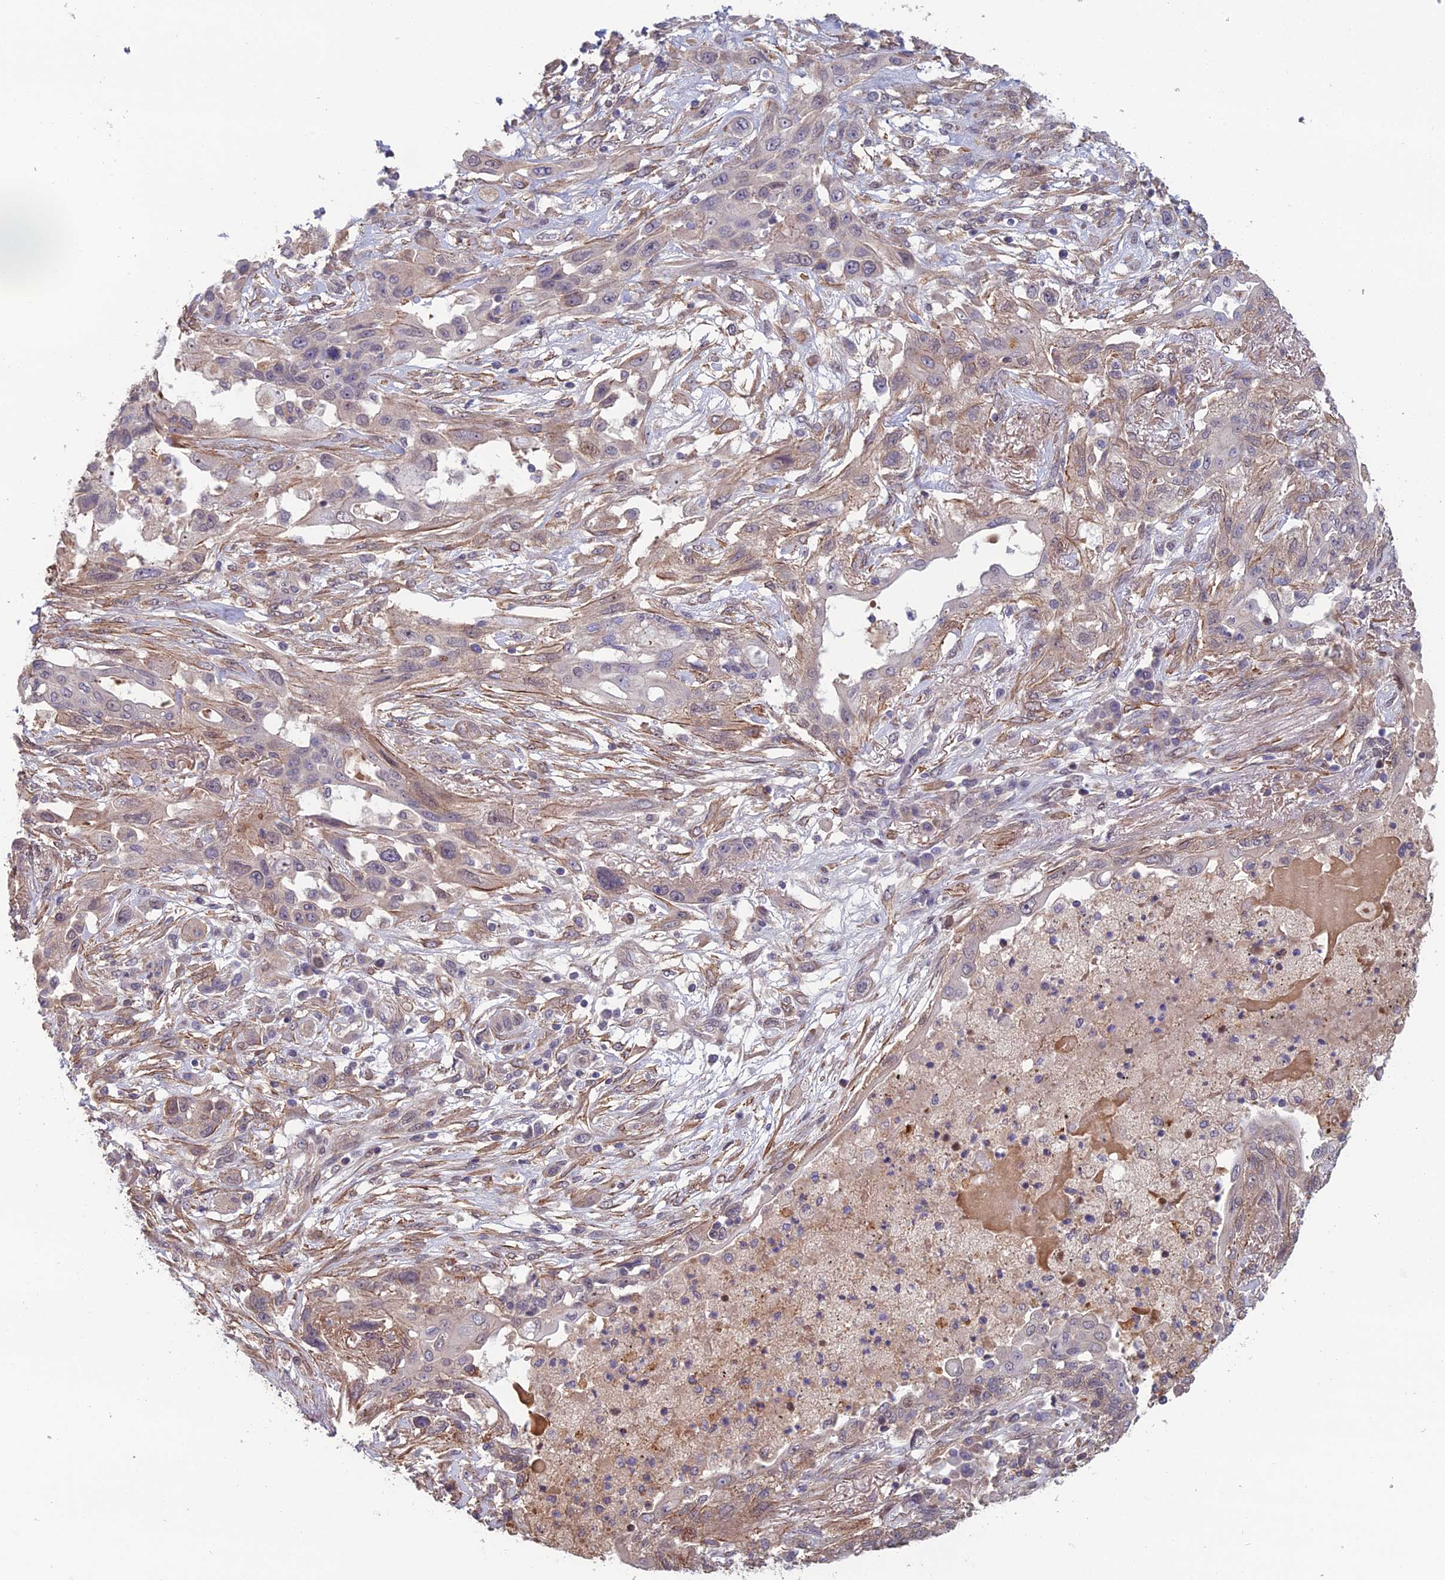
{"staining": {"intensity": "negative", "quantity": "none", "location": "none"}, "tissue": "lung cancer", "cell_type": "Tumor cells", "image_type": "cancer", "snomed": [{"axis": "morphology", "description": "Squamous cell carcinoma, NOS"}, {"axis": "topography", "description": "Lung"}], "caption": "A high-resolution histopathology image shows immunohistochemistry (IHC) staining of lung squamous cell carcinoma, which exhibits no significant positivity in tumor cells.", "gene": "CCDC183", "patient": {"sex": "female", "age": 70}}